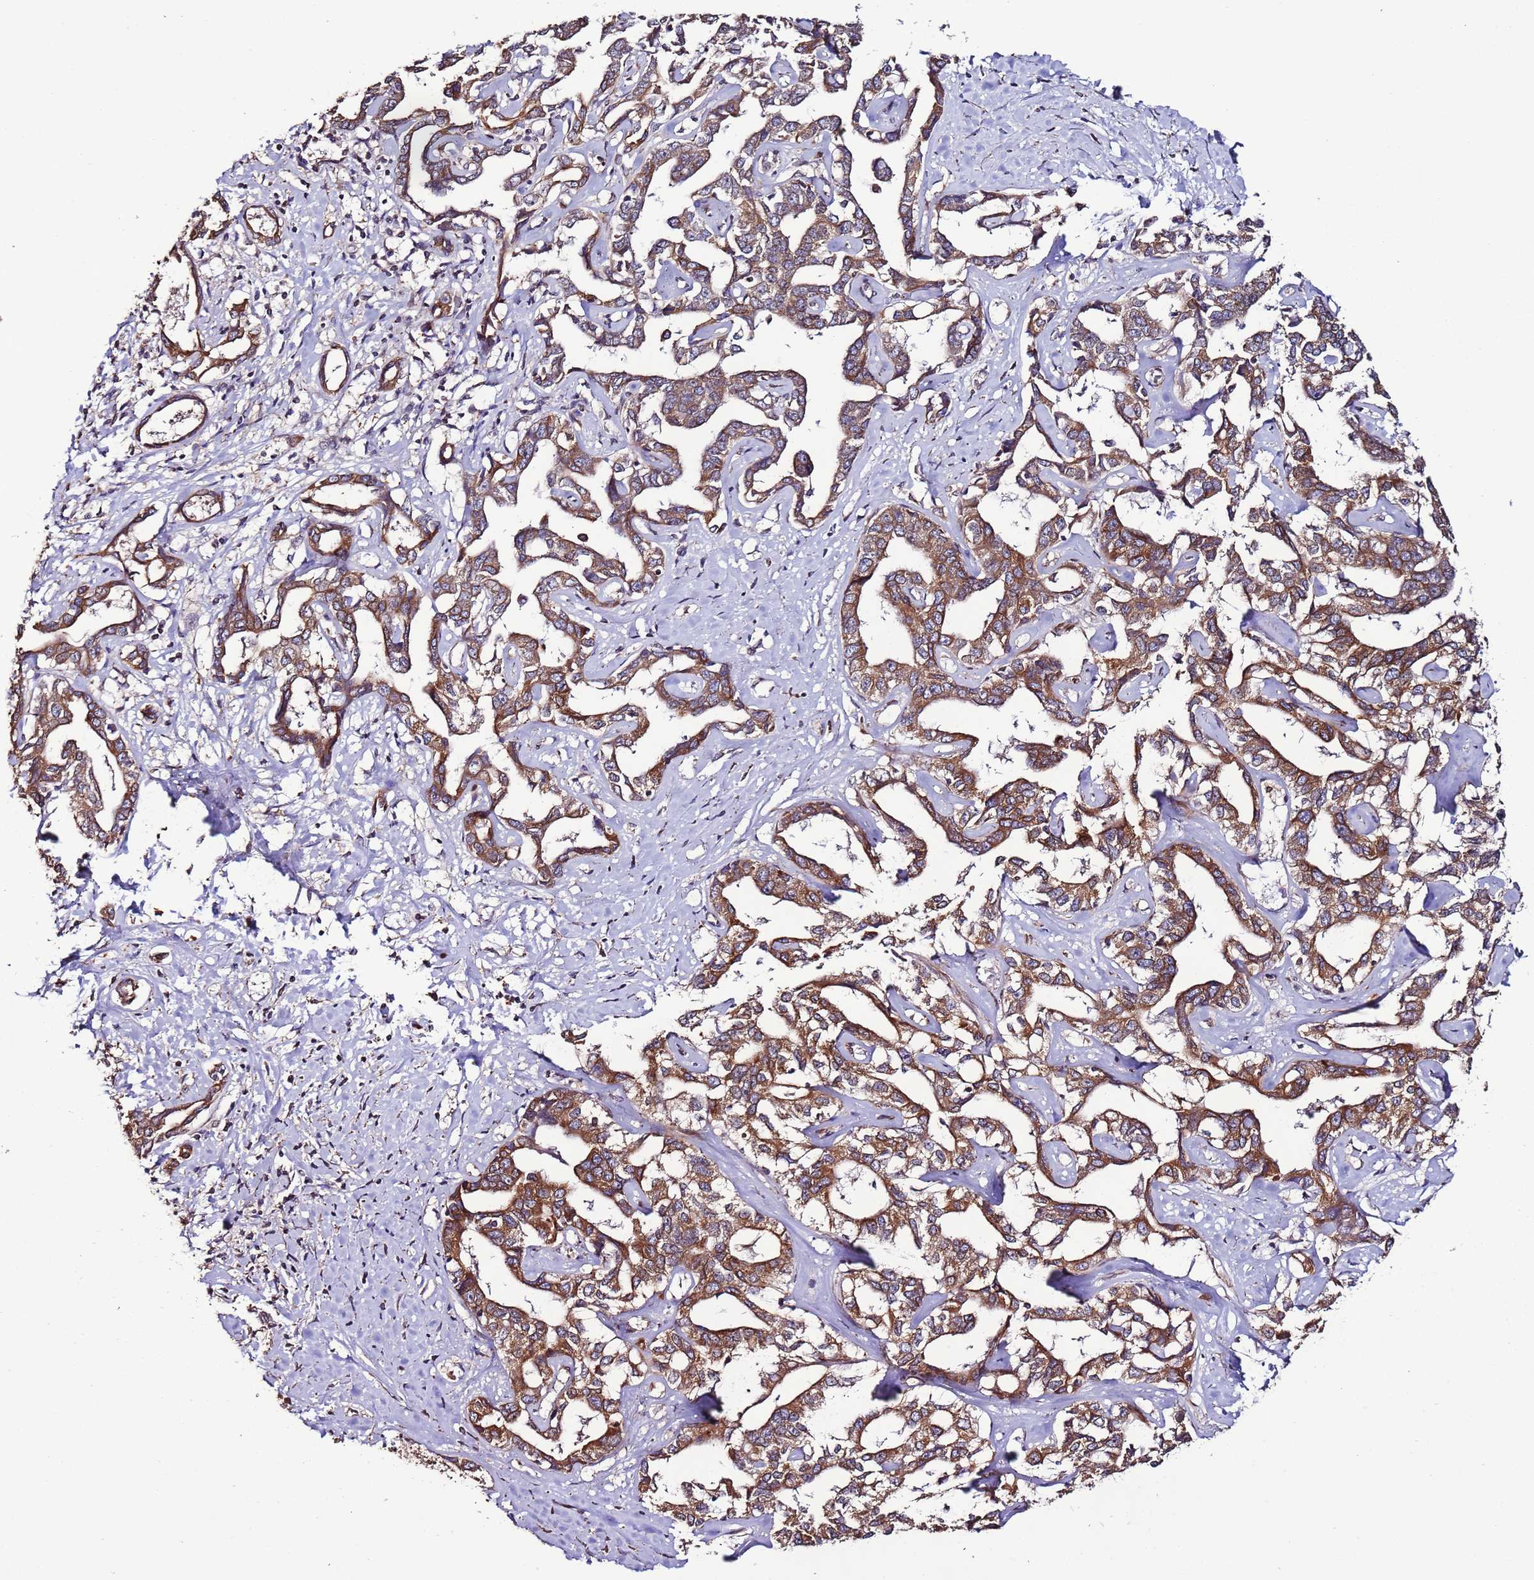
{"staining": {"intensity": "strong", "quantity": ">75%", "location": "cytoplasmic/membranous"}, "tissue": "liver cancer", "cell_type": "Tumor cells", "image_type": "cancer", "snomed": [{"axis": "morphology", "description": "Cholangiocarcinoma"}, {"axis": "topography", "description": "Liver"}], "caption": "Brown immunohistochemical staining in human liver cholangiocarcinoma shows strong cytoplasmic/membranous staining in about >75% of tumor cells.", "gene": "SLC41A3", "patient": {"sex": "male", "age": 59}}